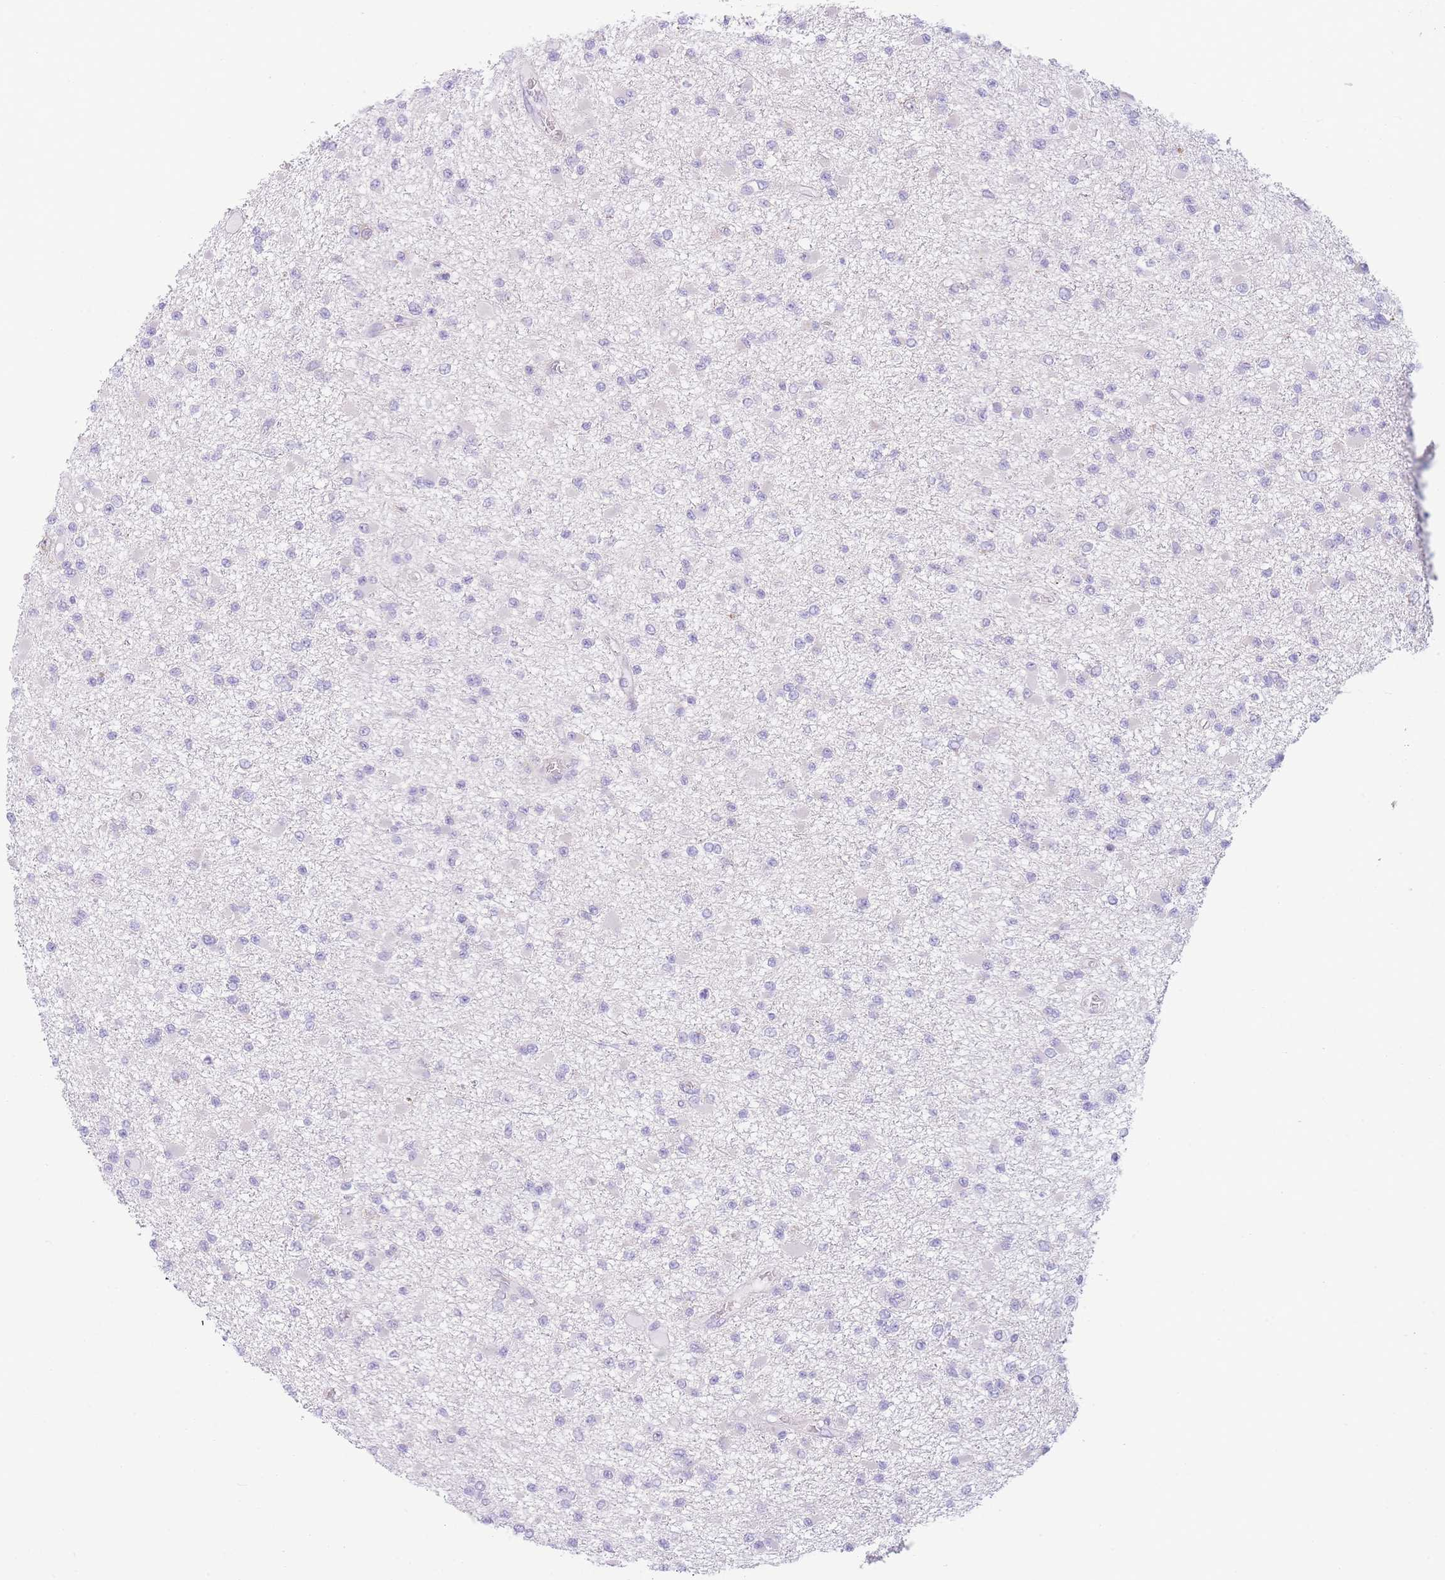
{"staining": {"intensity": "negative", "quantity": "none", "location": "none"}, "tissue": "glioma", "cell_type": "Tumor cells", "image_type": "cancer", "snomed": [{"axis": "morphology", "description": "Glioma, malignant, Low grade"}, {"axis": "topography", "description": "Brain"}], "caption": "This histopathology image is of malignant glioma (low-grade) stained with immunohistochemistry (IHC) to label a protein in brown with the nuclei are counter-stained blue. There is no expression in tumor cells.", "gene": "NBEAL1", "patient": {"sex": "female", "age": 22}}